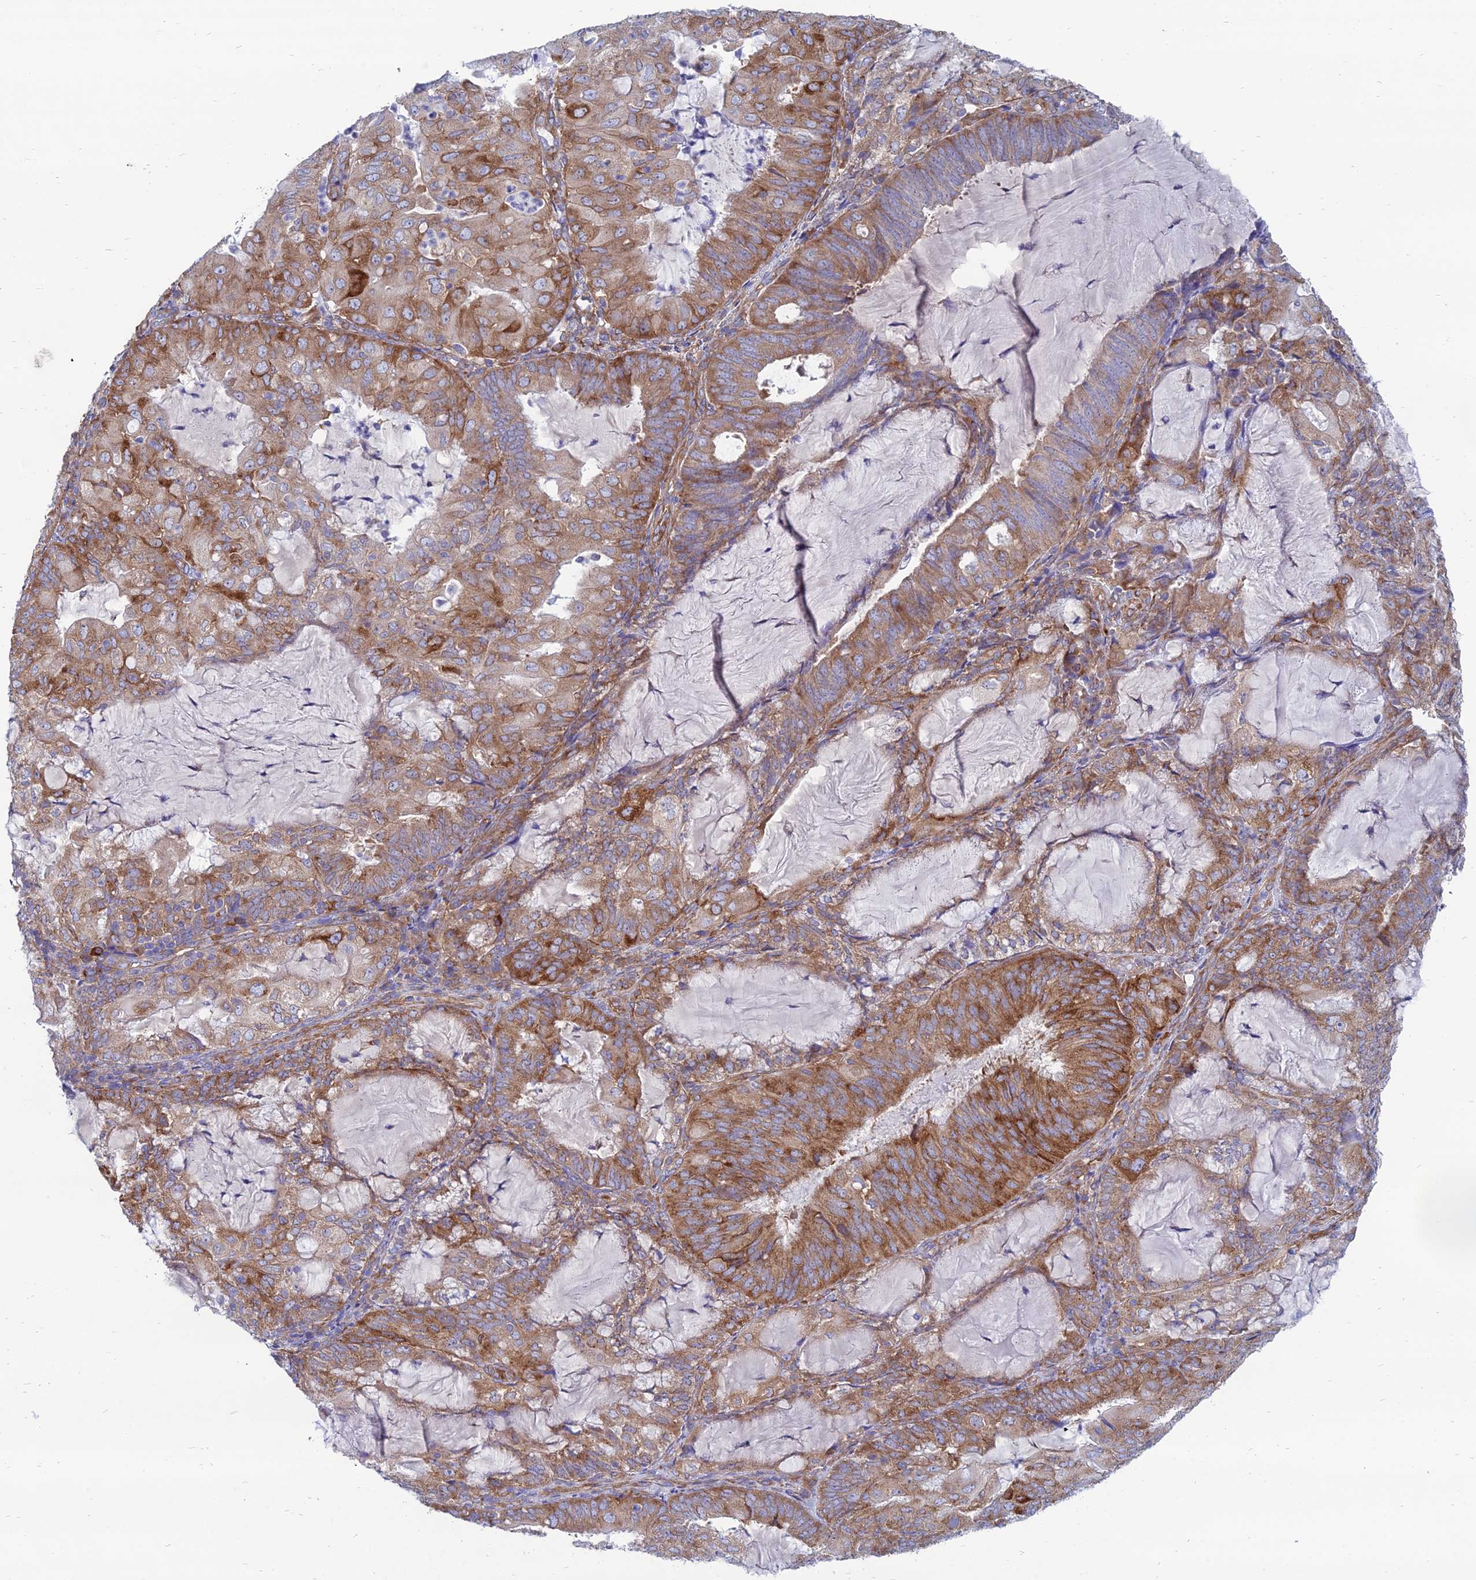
{"staining": {"intensity": "moderate", "quantity": ">75%", "location": "cytoplasmic/membranous"}, "tissue": "endometrial cancer", "cell_type": "Tumor cells", "image_type": "cancer", "snomed": [{"axis": "morphology", "description": "Adenocarcinoma, NOS"}, {"axis": "topography", "description": "Endometrium"}], "caption": "Immunohistochemistry of endometrial adenocarcinoma displays medium levels of moderate cytoplasmic/membranous staining in approximately >75% of tumor cells.", "gene": "TXLNA", "patient": {"sex": "female", "age": 81}}